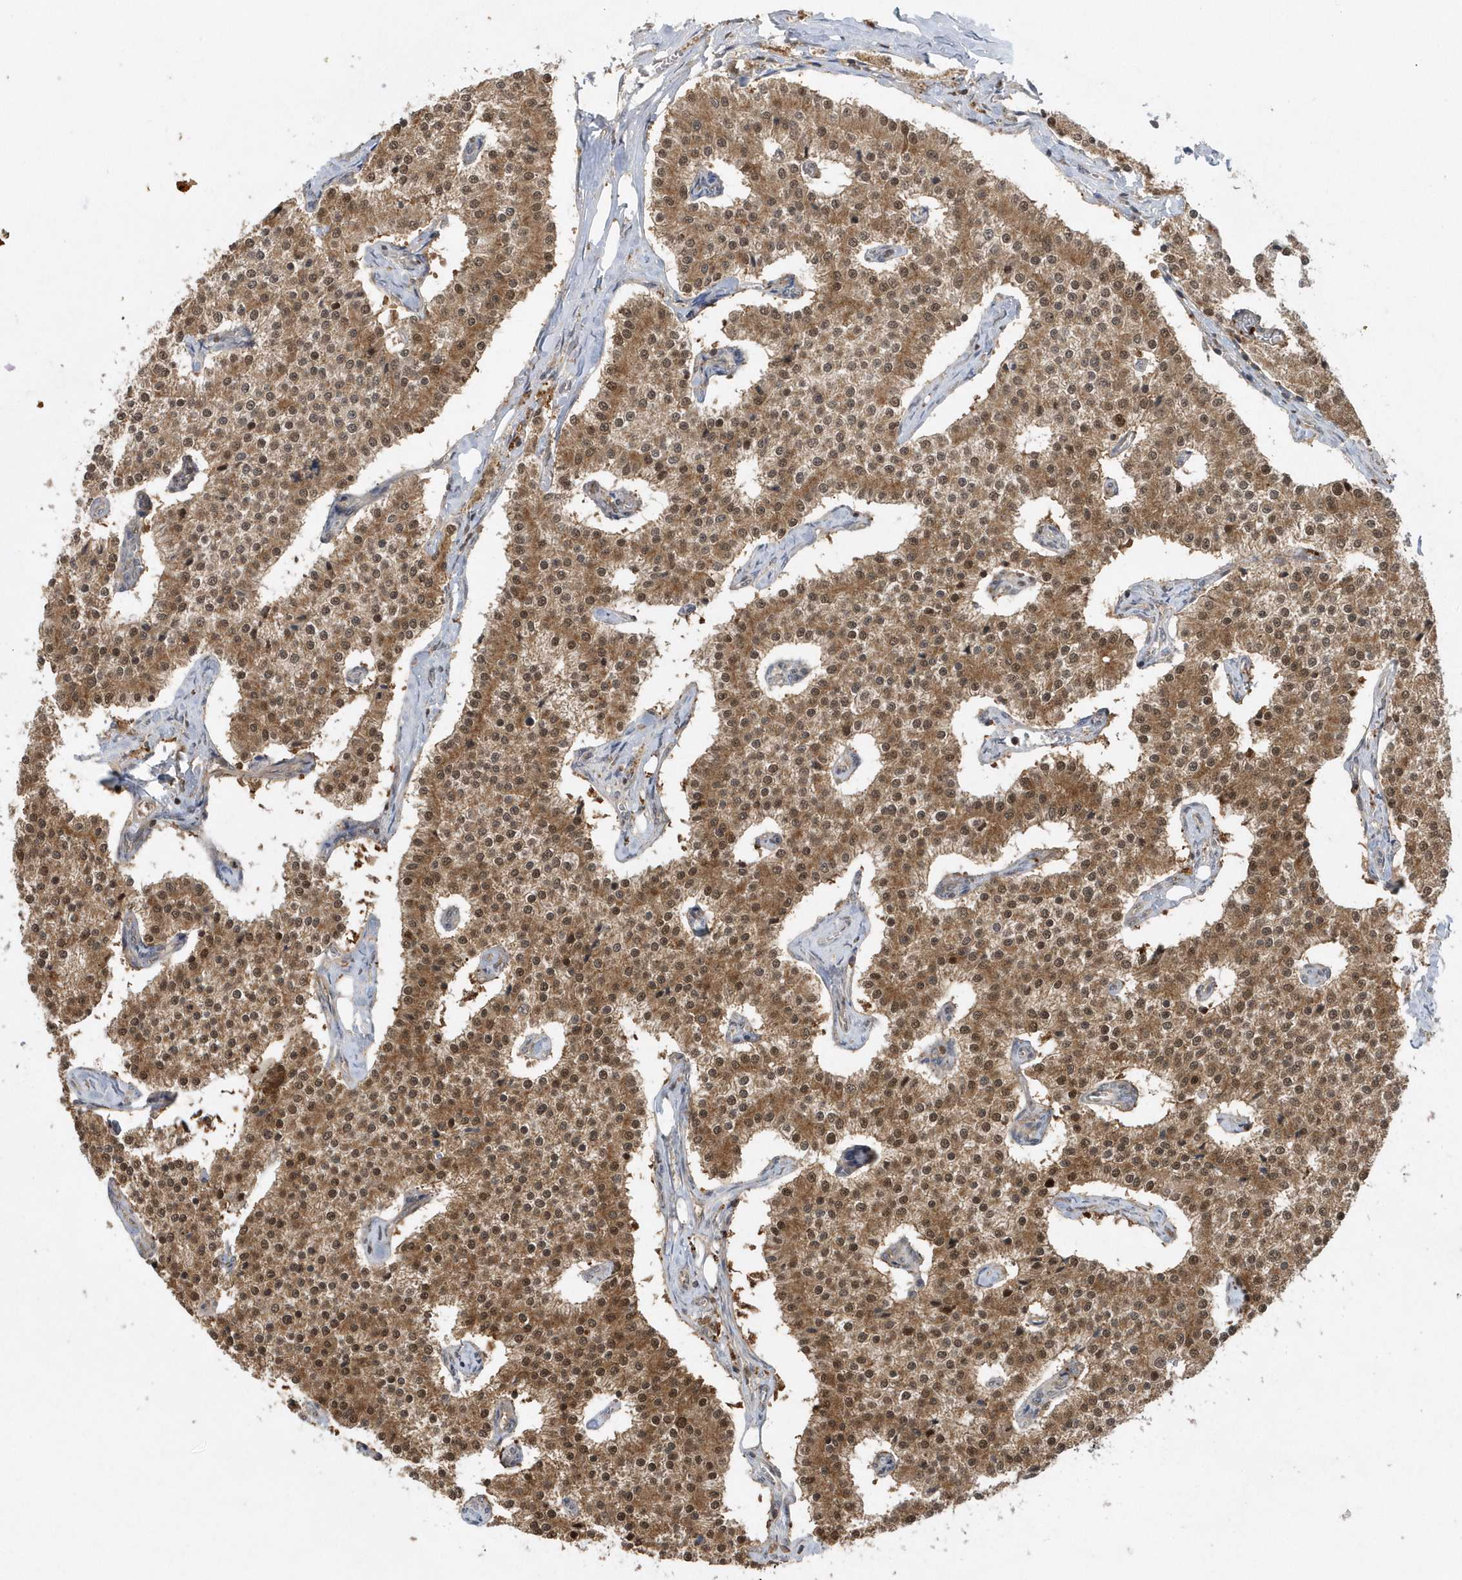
{"staining": {"intensity": "moderate", "quantity": ">75%", "location": "cytoplasmic/membranous,nuclear"}, "tissue": "carcinoid", "cell_type": "Tumor cells", "image_type": "cancer", "snomed": [{"axis": "morphology", "description": "Carcinoid, malignant, NOS"}, {"axis": "topography", "description": "Colon"}], "caption": "Immunohistochemistry (IHC) photomicrograph of neoplastic tissue: carcinoid (malignant) stained using immunohistochemistry demonstrates medium levels of moderate protein expression localized specifically in the cytoplasmic/membranous and nuclear of tumor cells, appearing as a cytoplasmic/membranous and nuclear brown color.", "gene": "ACYP1", "patient": {"sex": "female", "age": 52}}